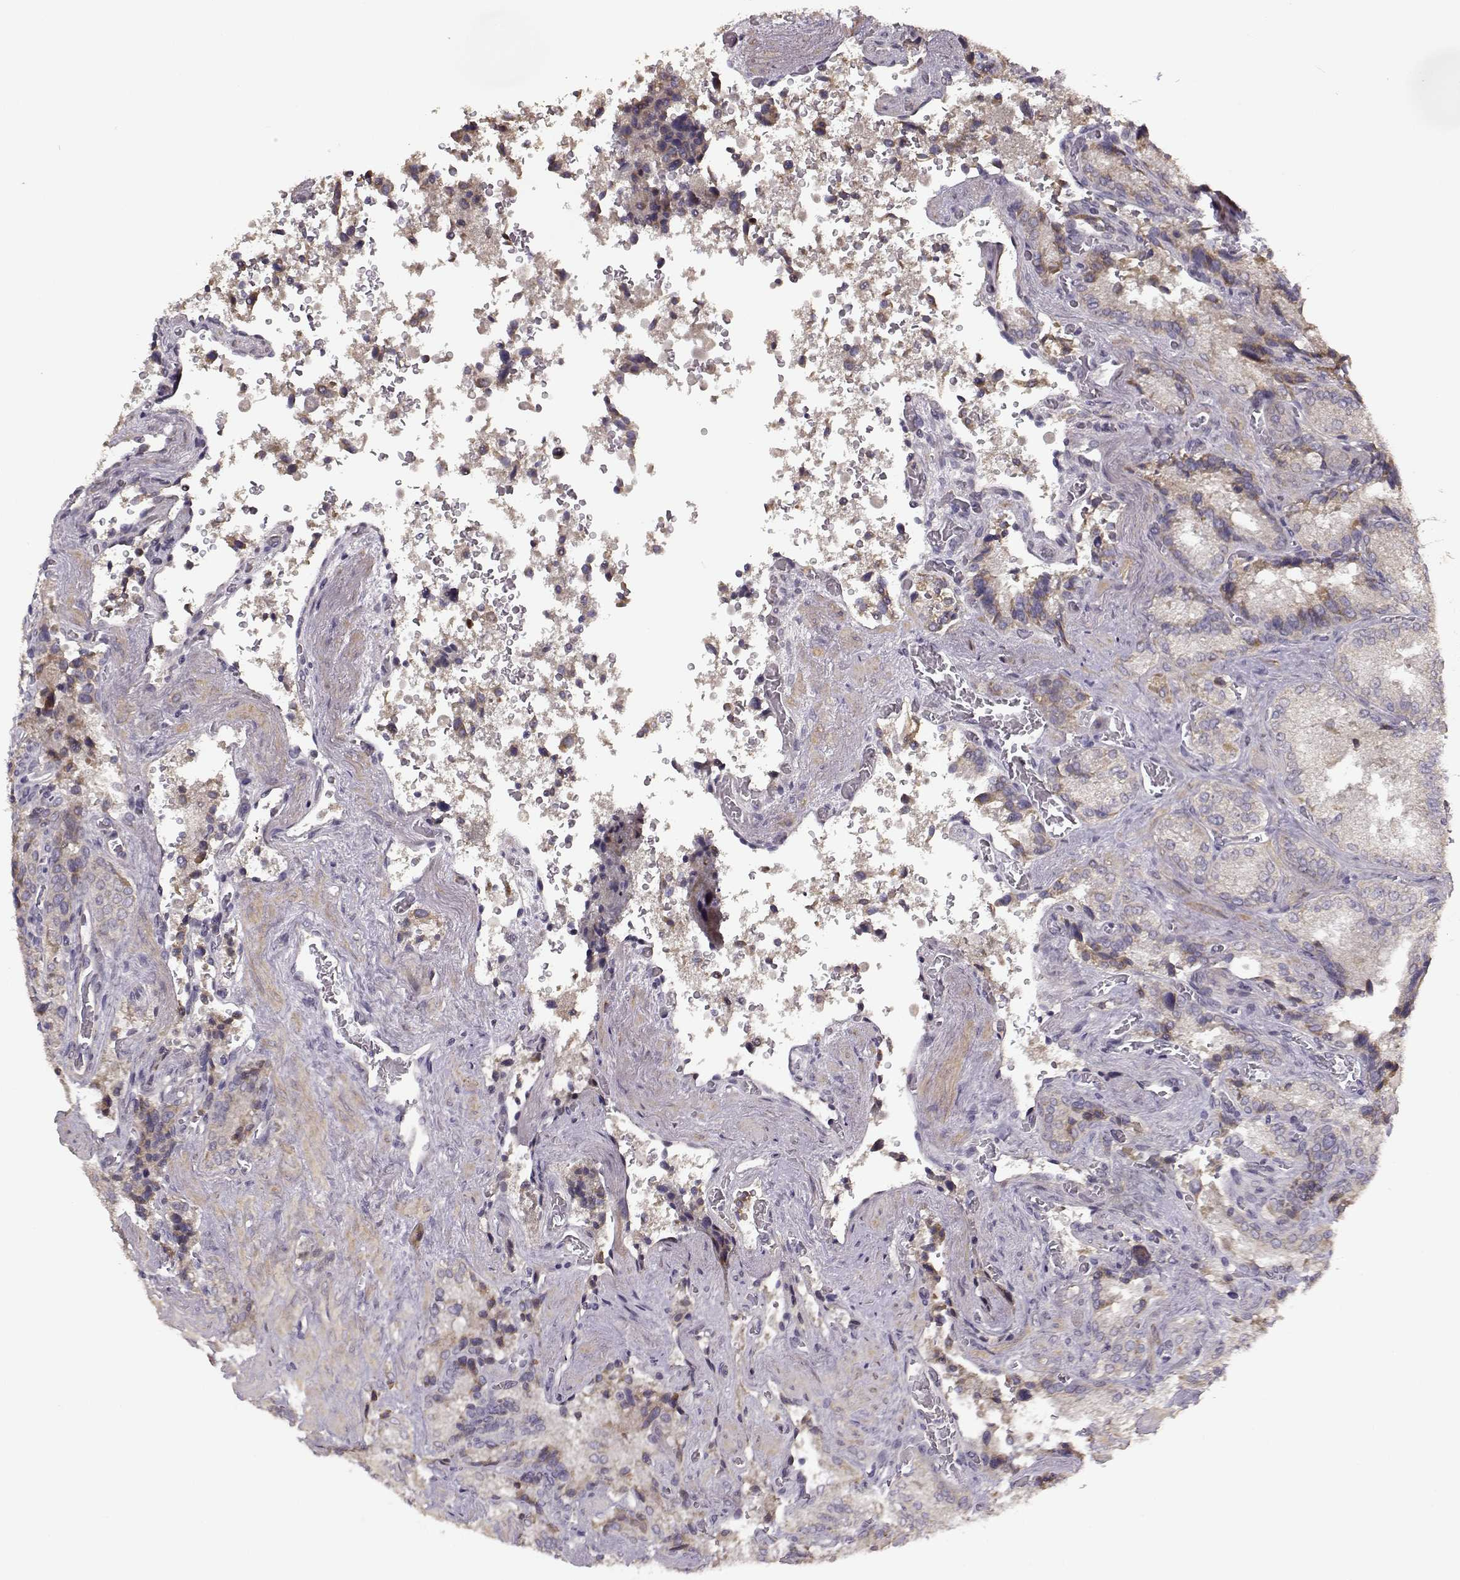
{"staining": {"intensity": "weak", "quantity": "<25%", "location": "cytoplasmic/membranous"}, "tissue": "seminal vesicle", "cell_type": "Glandular cells", "image_type": "normal", "snomed": [{"axis": "morphology", "description": "Normal tissue, NOS"}, {"axis": "topography", "description": "Seminal veicle"}], "caption": "Glandular cells show no significant protein positivity in benign seminal vesicle. (Brightfield microscopy of DAB (3,3'-diaminobenzidine) IHC at high magnification).", "gene": "ENTPD8", "patient": {"sex": "male", "age": 37}}